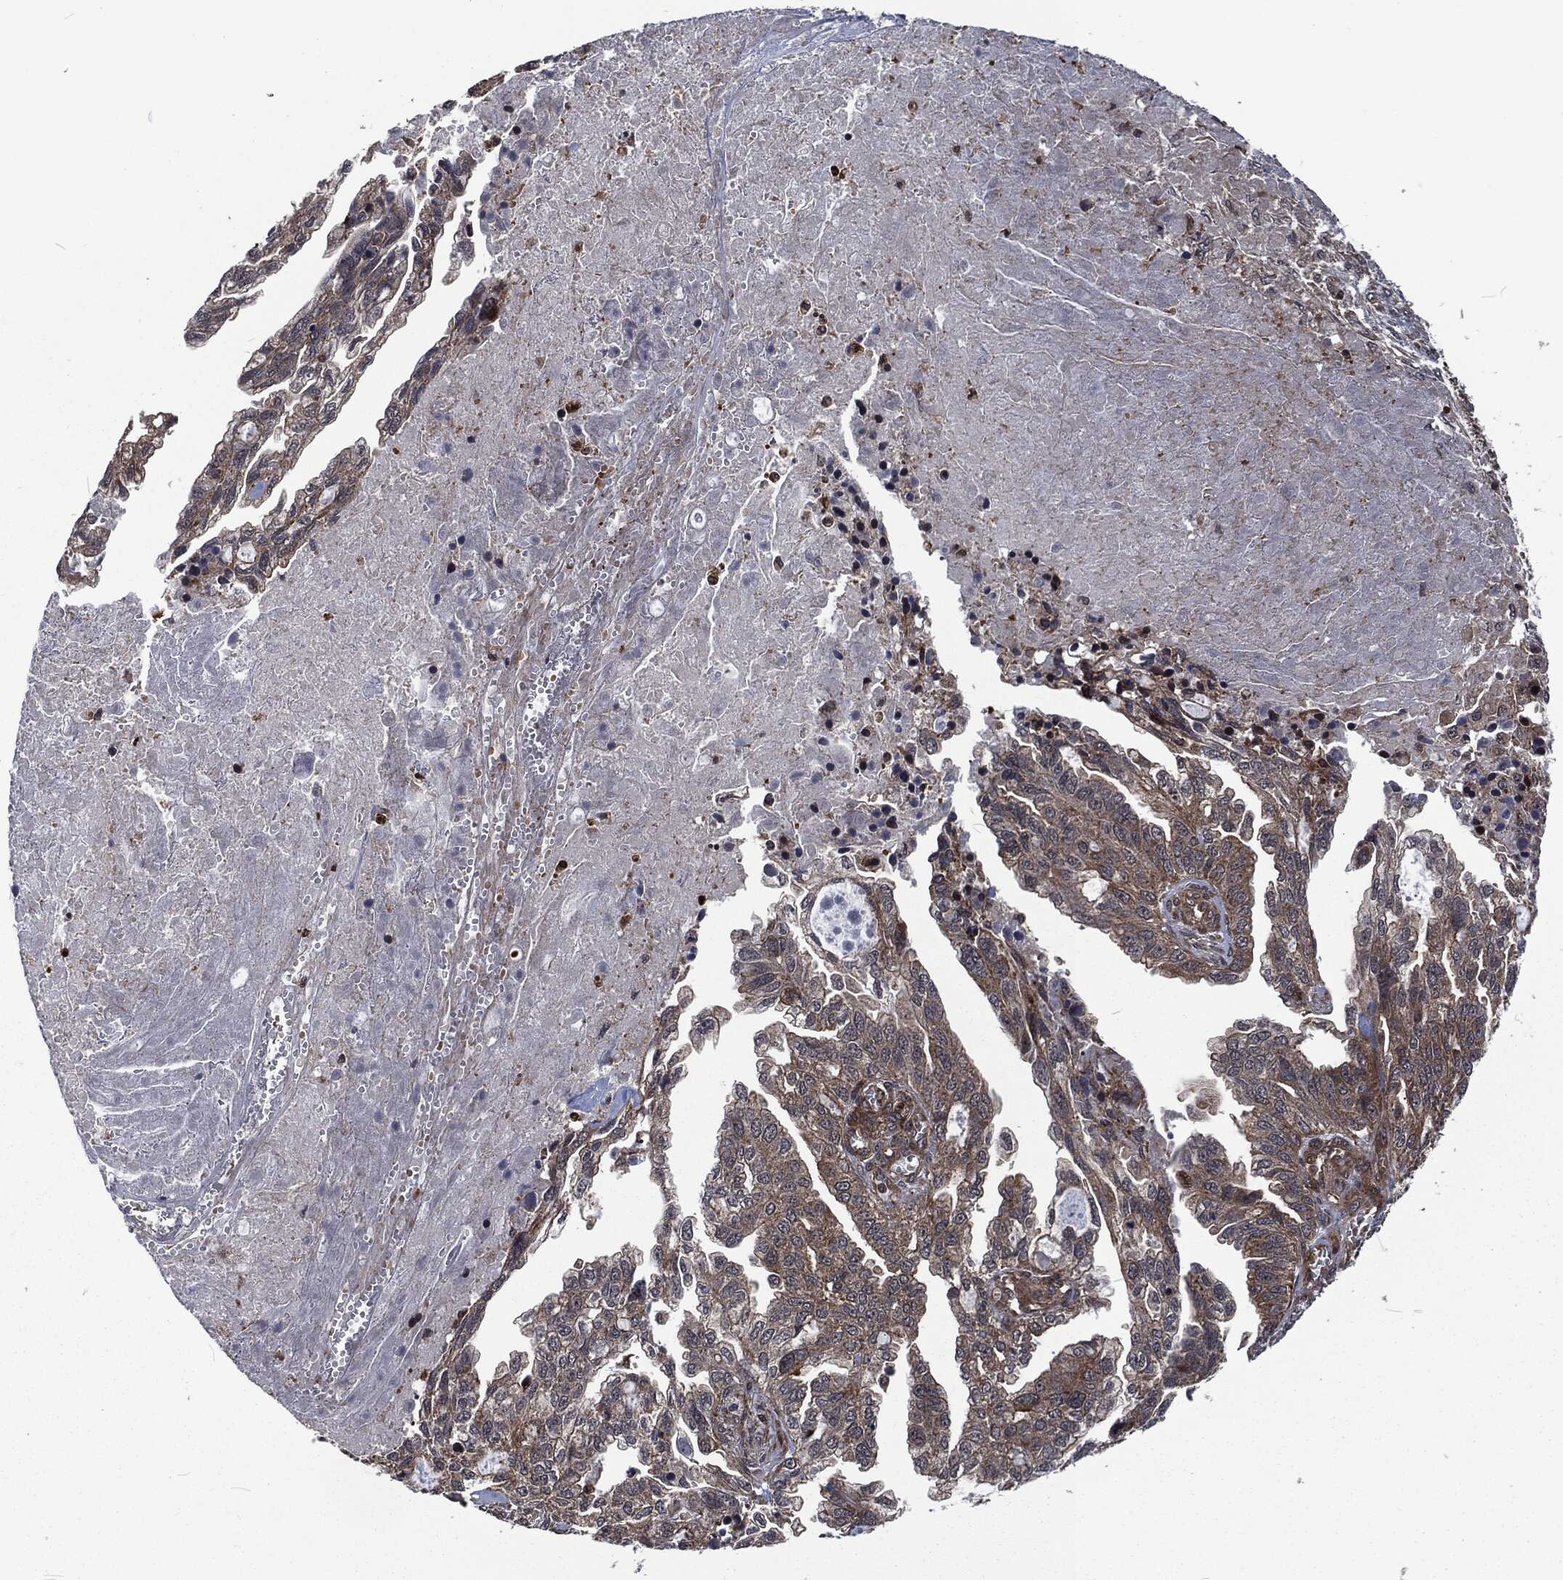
{"staining": {"intensity": "weak", "quantity": "25%-75%", "location": "cytoplasmic/membranous"}, "tissue": "ovarian cancer", "cell_type": "Tumor cells", "image_type": "cancer", "snomed": [{"axis": "morphology", "description": "Cystadenocarcinoma, serous, NOS"}, {"axis": "topography", "description": "Ovary"}], "caption": "Ovarian cancer stained with IHC exhibits weak cytoplasmic/membranous staining in about 25%-75% of tumor cells.", "gene": "CMPK2", "patient": {"sex": "female", "age": 51}}